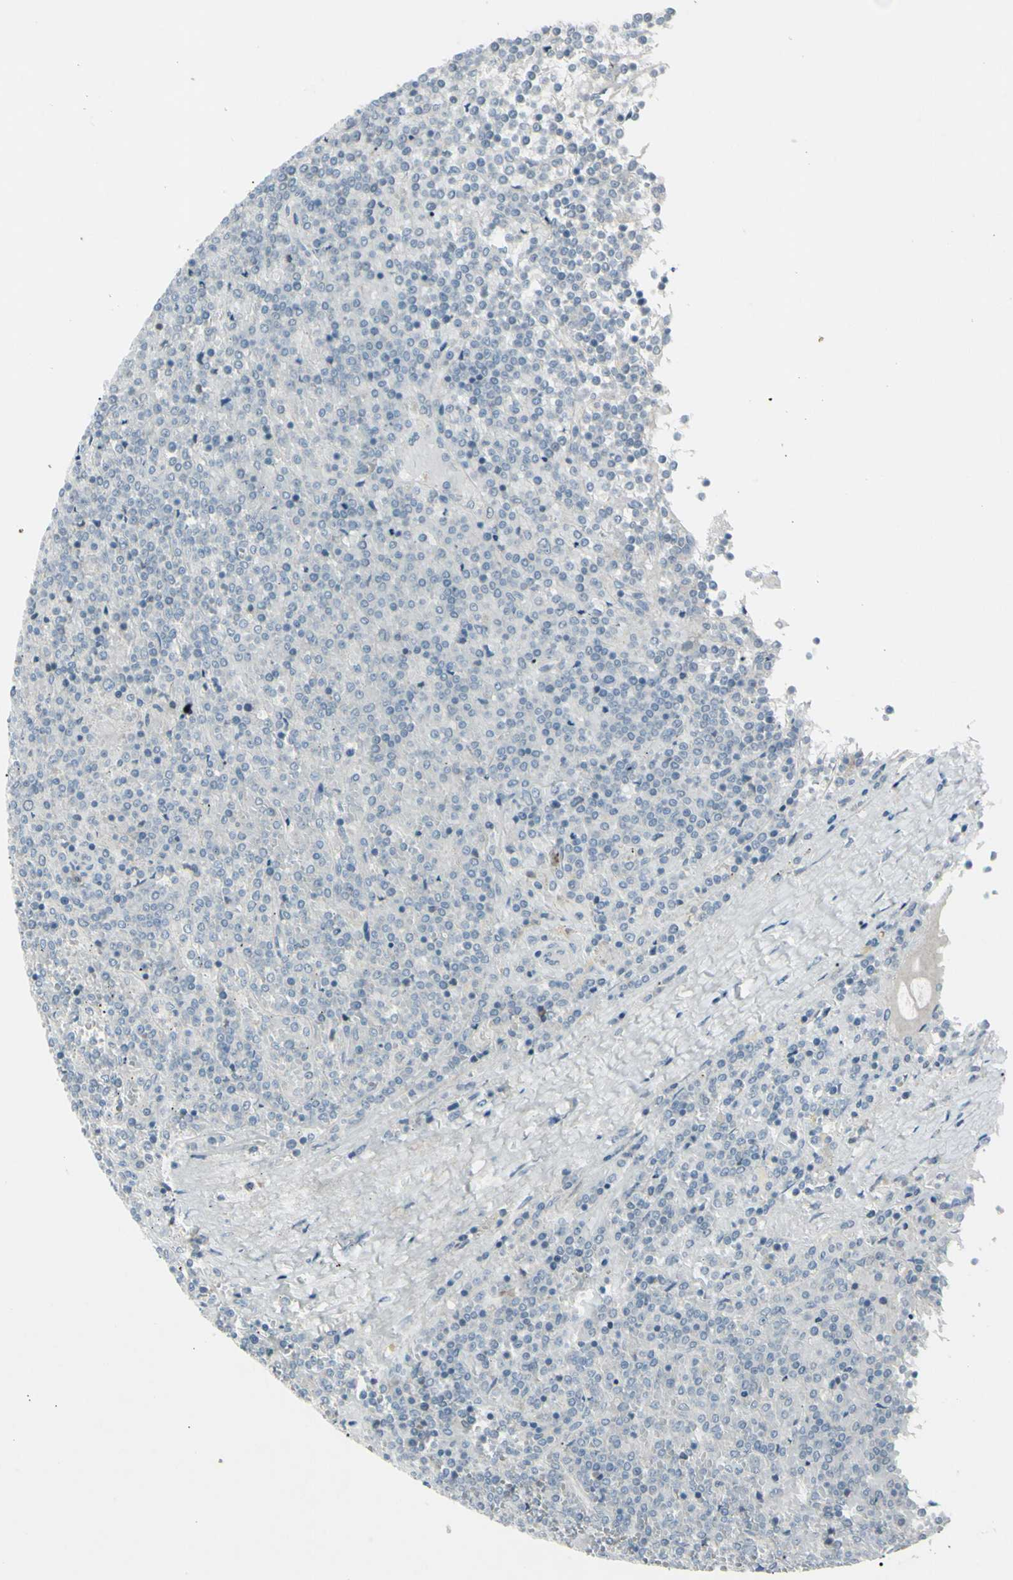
{"staining": {"intensity": "negative", "quantity": "none", "location": "none"}, "tissue": "lymphoma", "cell_type": "Tumor cells", "image_type": "cancer", "snomed": [{"axis": "morphology", "description": "Malignant lymphoma, non-Hodgkin's type, Low grade"}, {"axis": "topography", "description": "Spleen"}], "caption": "IHC photomicrograph of neoplastic tissue: human lymphoma stained with DAB (3,3'-diaminobenzidine) exhibits no significant protein expression in tumor cells.", "gene": "SH3GL2", "patient": {"sex": "female", "age": 19}}